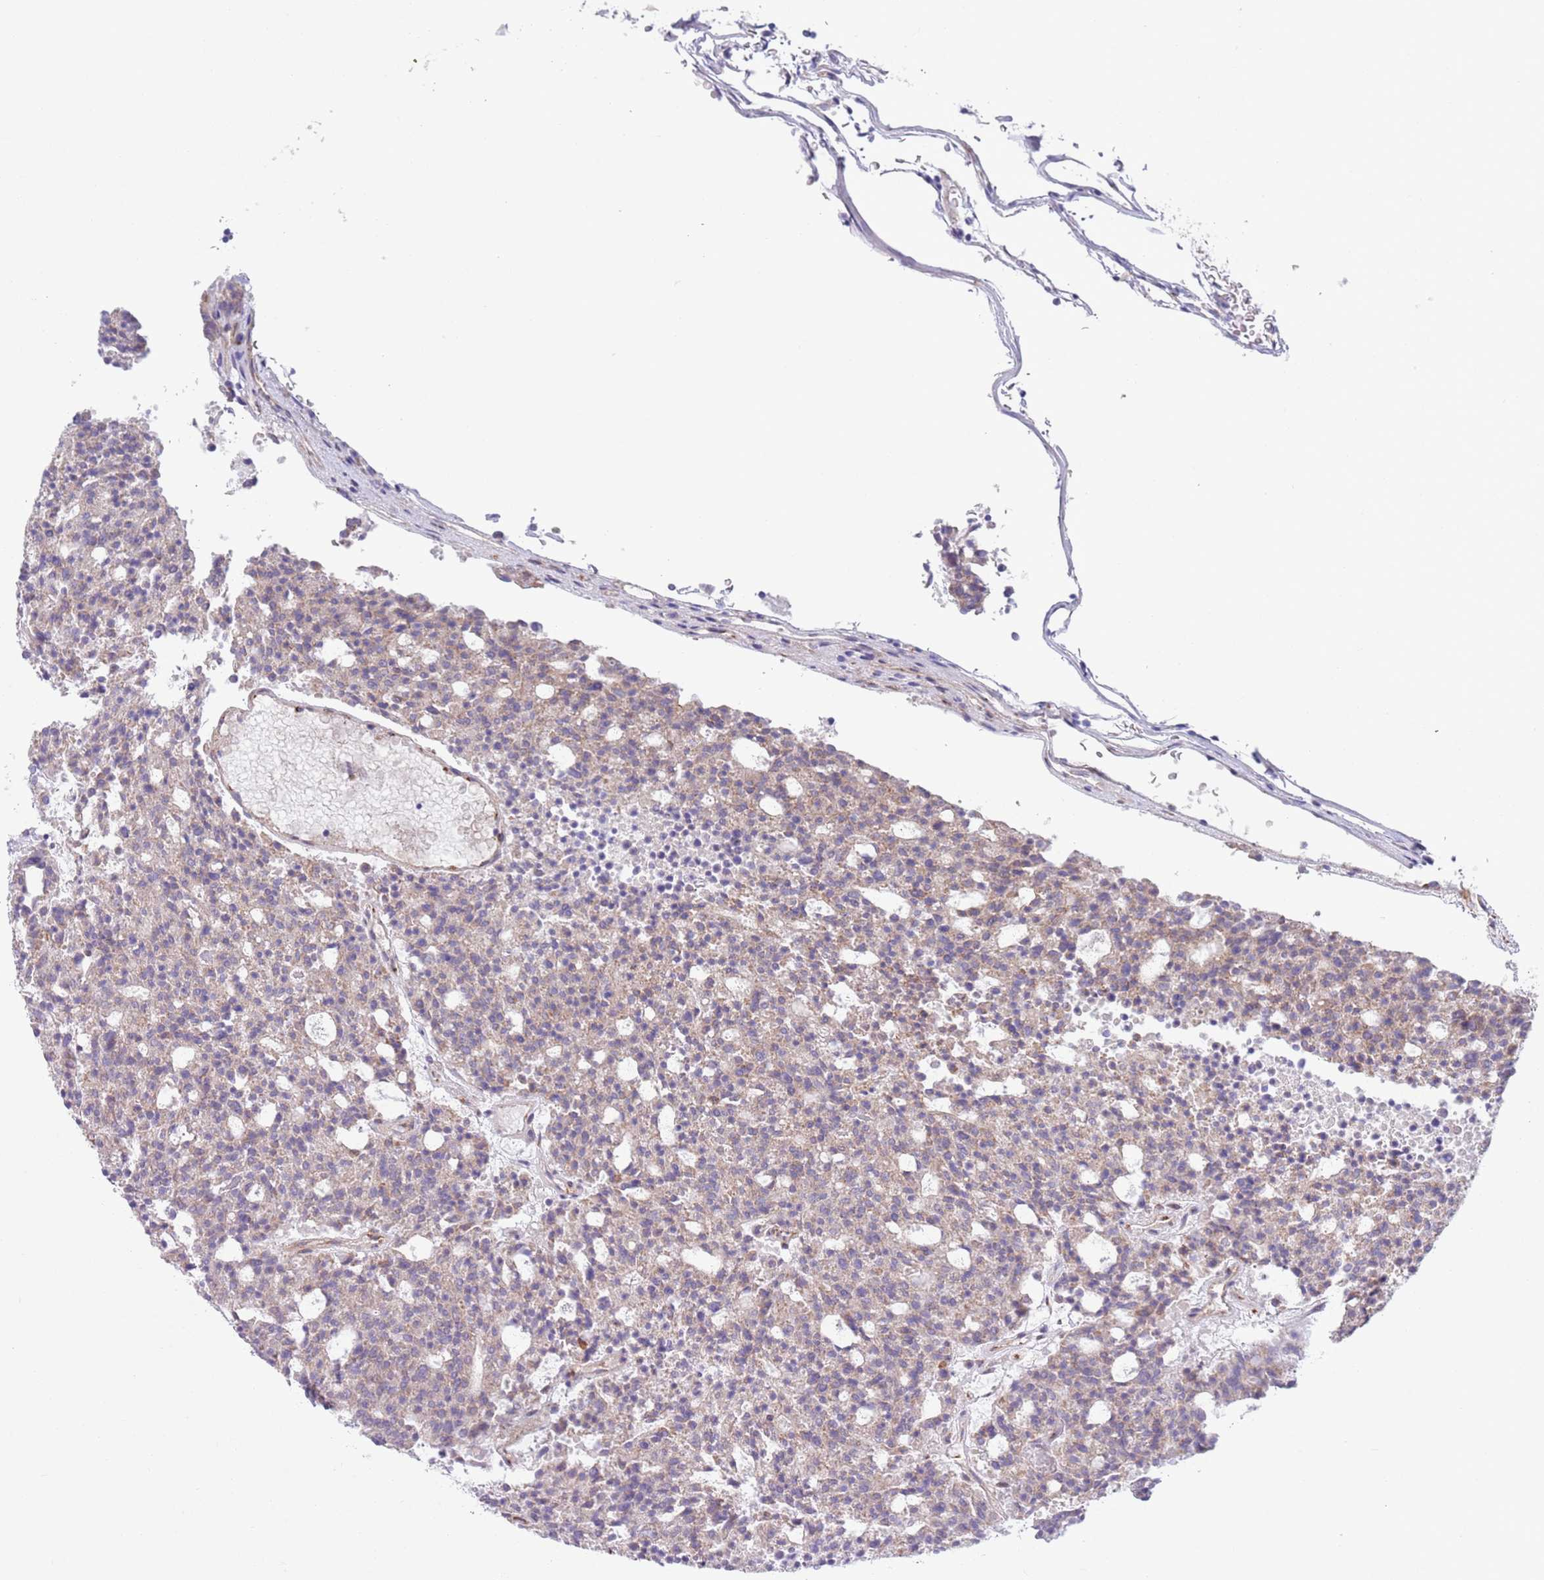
{"staining": {"intensity": "weak", "quantity": "25%-75%", "location": "cytoplasmic/membranous"}, "tissue": "carcinoid", "cell_type": "Tumor cells", "image_type": "cancer", "snomed": [{"axis": "morphology", "description": "Carcinoid, malignant, NOS"}, {"axis": "topography", "description": "Pancreas"}], "caption": "Protein expression analysis of human carcinoid (malignant) reveals weak cytoplasmic/membranous staining in about 25%-75% of tumor cells.", "gene": "C20orf96", "patient": {"sex": "female", "age": 54}}